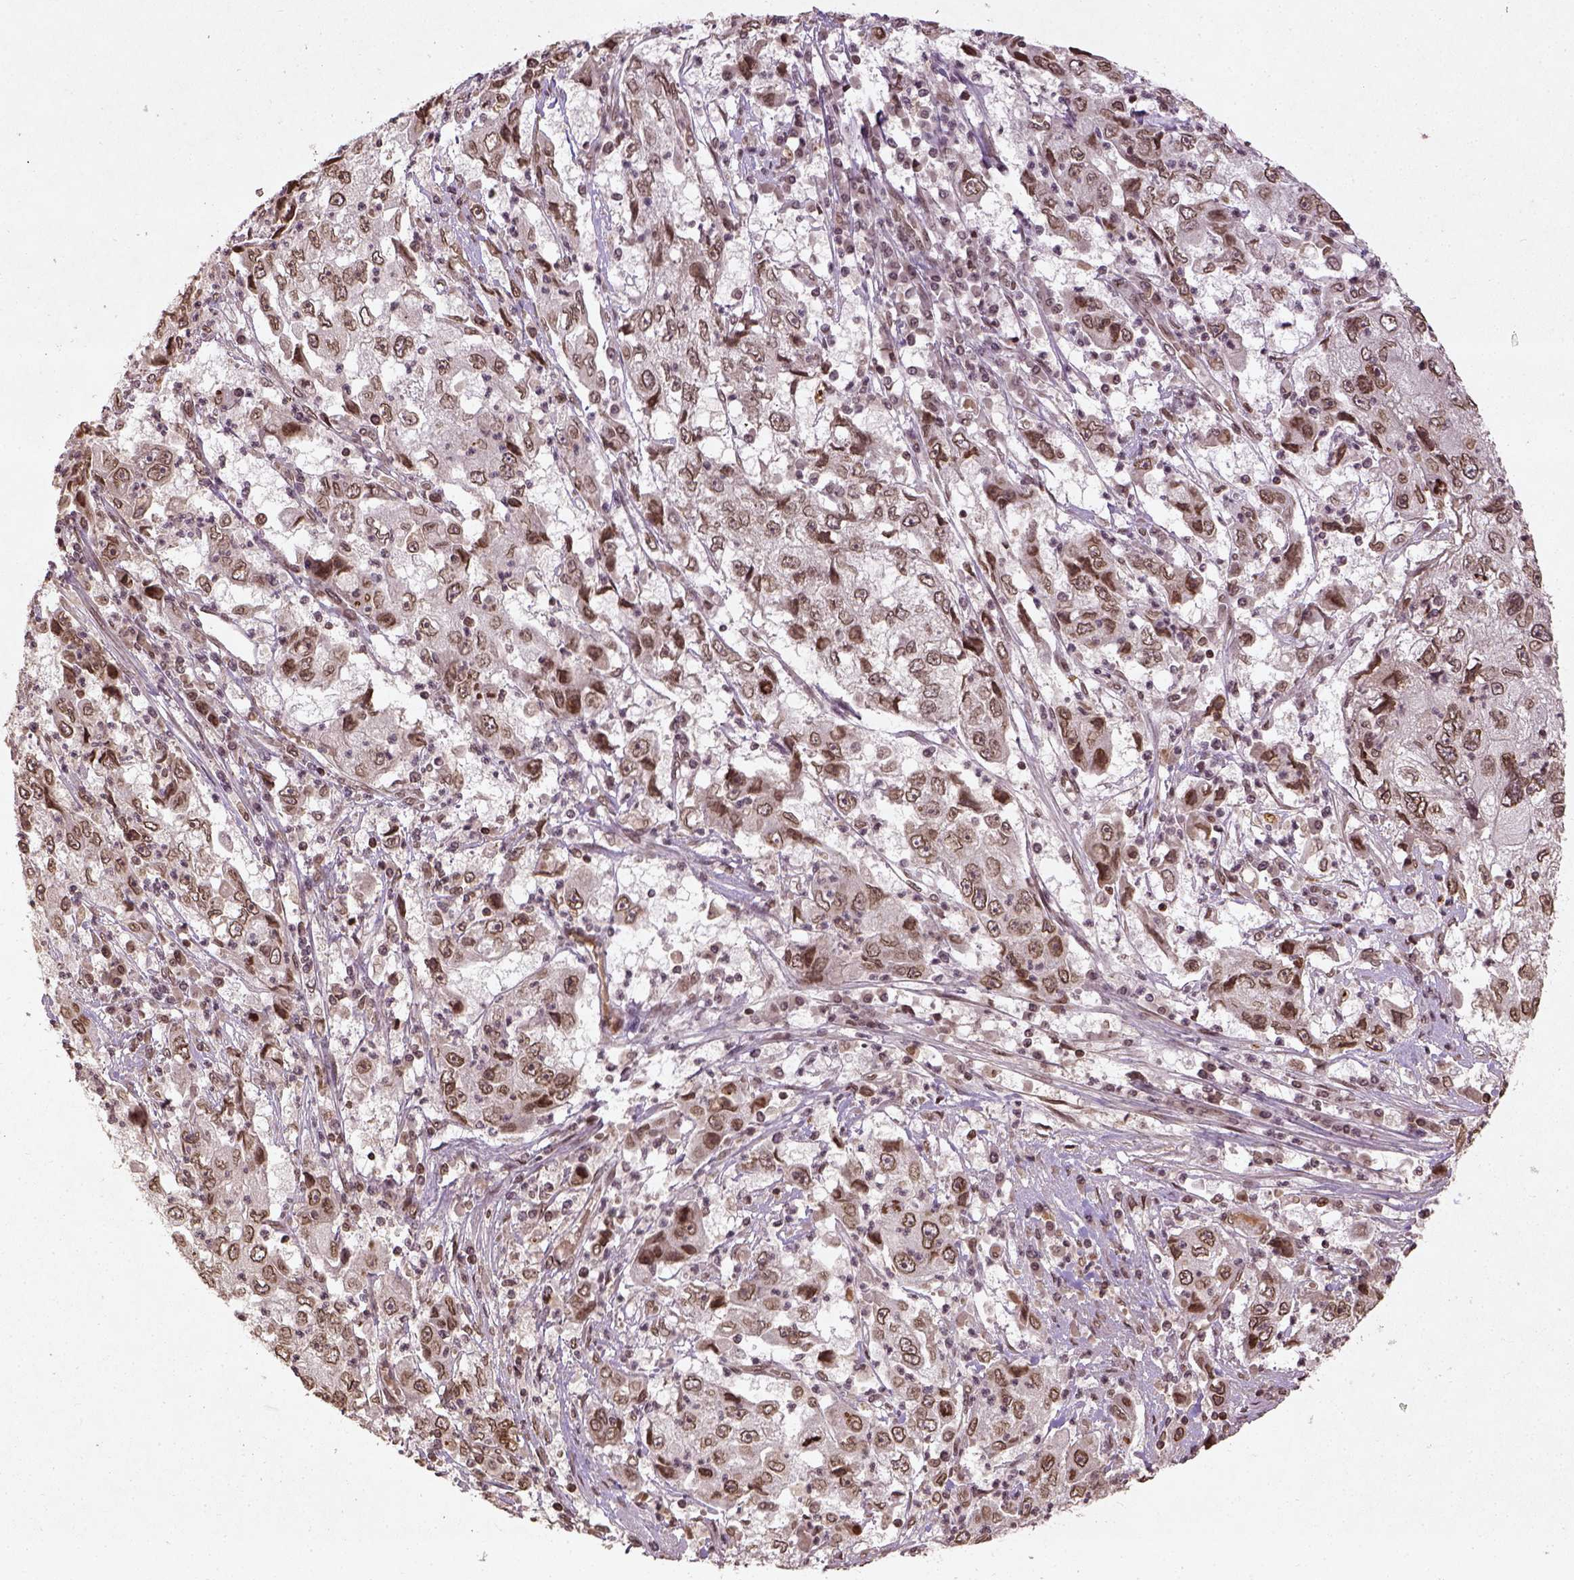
{"staining": {"intensity": "moderate", "quantity": ">75%", "location": "nuclear"}, "tissue": "cervical cancer", "cell_type": "Tumor cells", "image_type": "cancer", "snomed": [{"axis": "morphology", "description": "Squamous cell carcinoma, NOS"}, {"axis": "topography", "description": "Cervix"}], "caption": "Cervical cancer (squamous cell carcinoma) stained with a brown dye displays moderate nuclear positive positivity in about >75% of tumor cells.", "gene": "BANF1", "patient": {"sex": "female", "age": 36}}